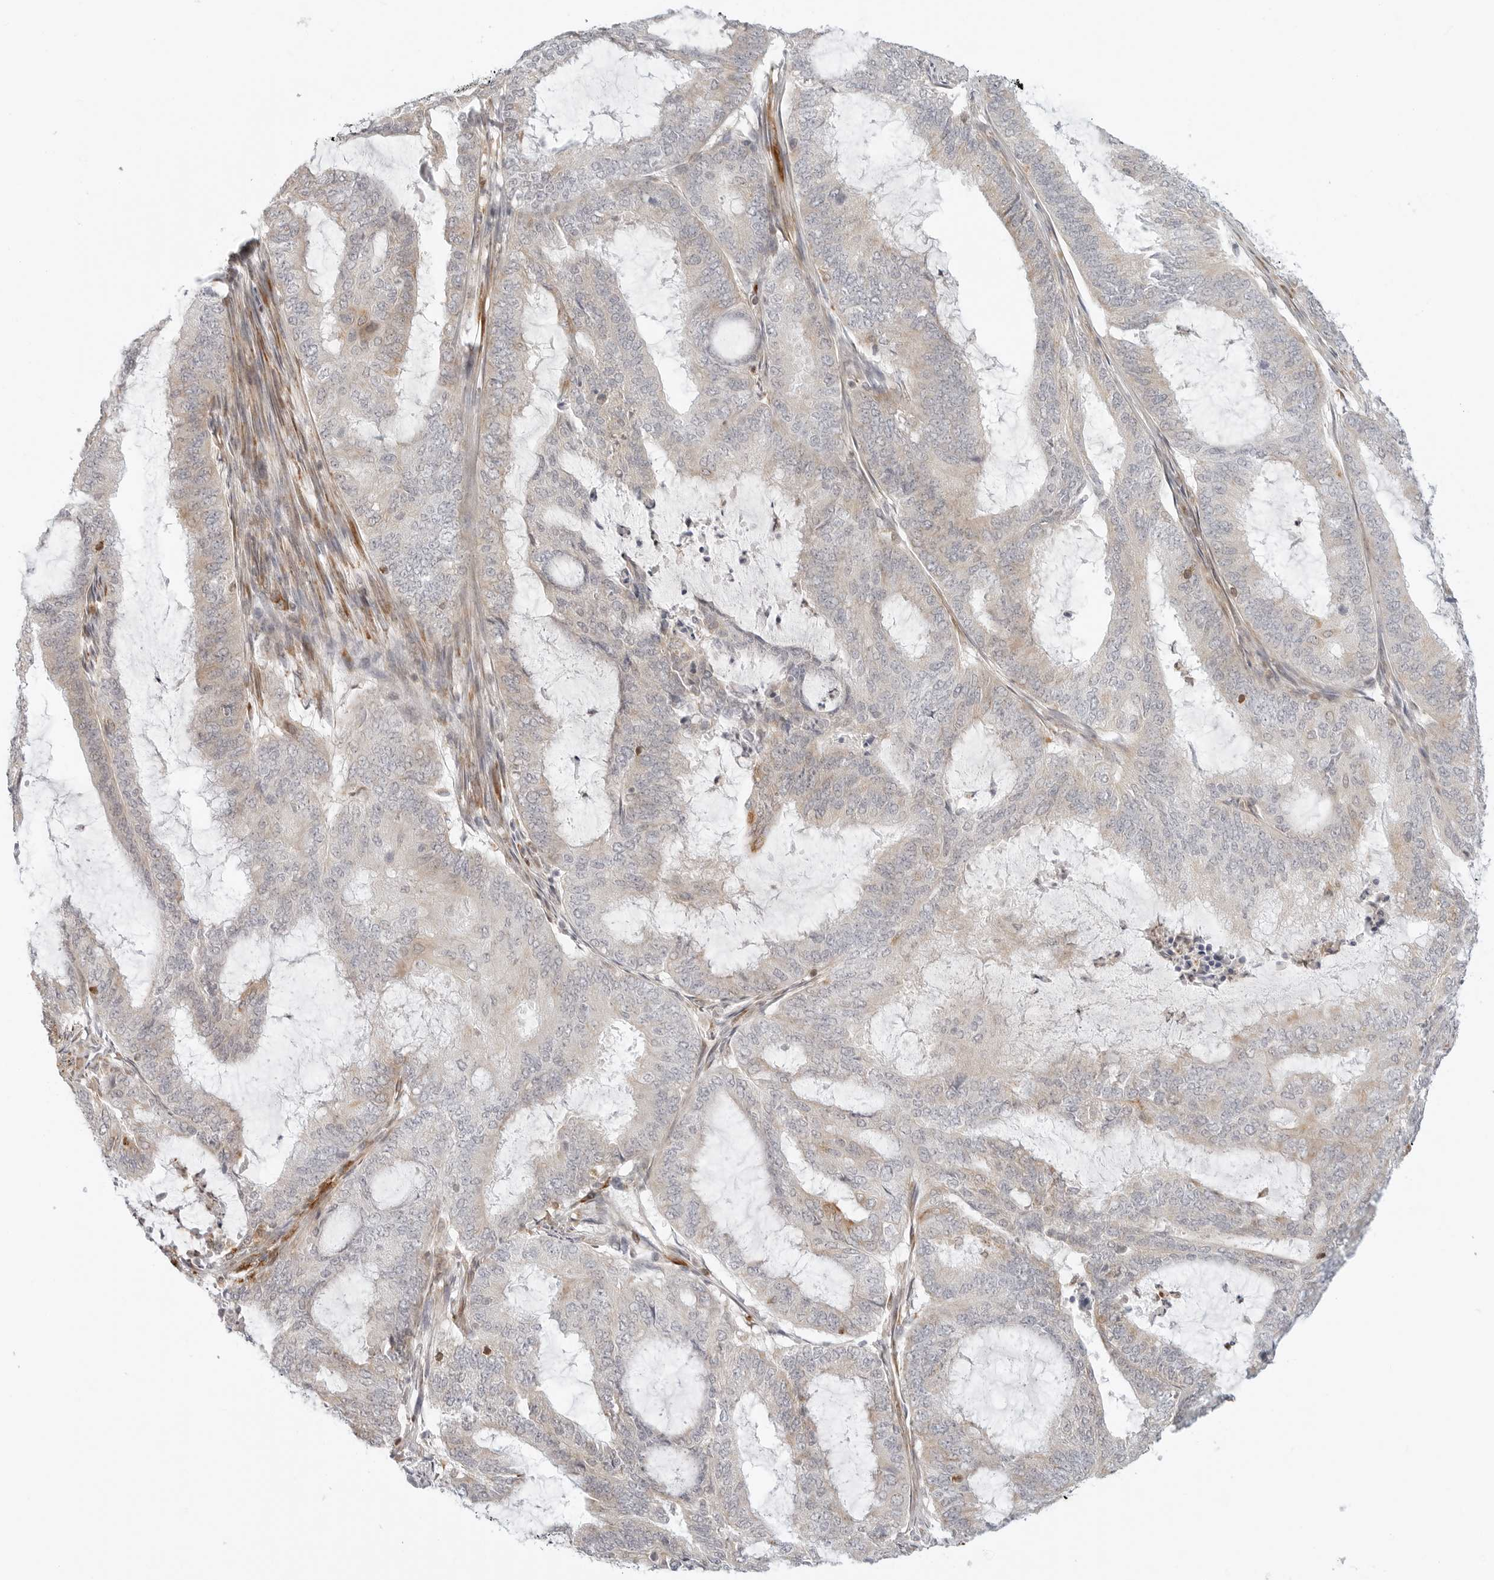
{"staining": {"intensity": "weak", "quantity": "<25%", "location": "cytoplasmic/membranous"}, "tissue": "endometrial cancer", "cell_type": "Tumor cells", "image_type": "cancer", "snomed": [{"axis": "morphology", "description": "Adenocarcinoma, NOS"}, {"axis": "topography", "description": "Endometrium"}], "caption": "IHC of human endometrial cancer (adenocarcinoma) reveals no staining in tumor cells. Brightfield microscopy of IHC stained with DAB (brown) and hematoxylin (blue), captured at high magnification.", "gene": "C1QTNF1", "patient": {"sex": "female", "age": 51}}